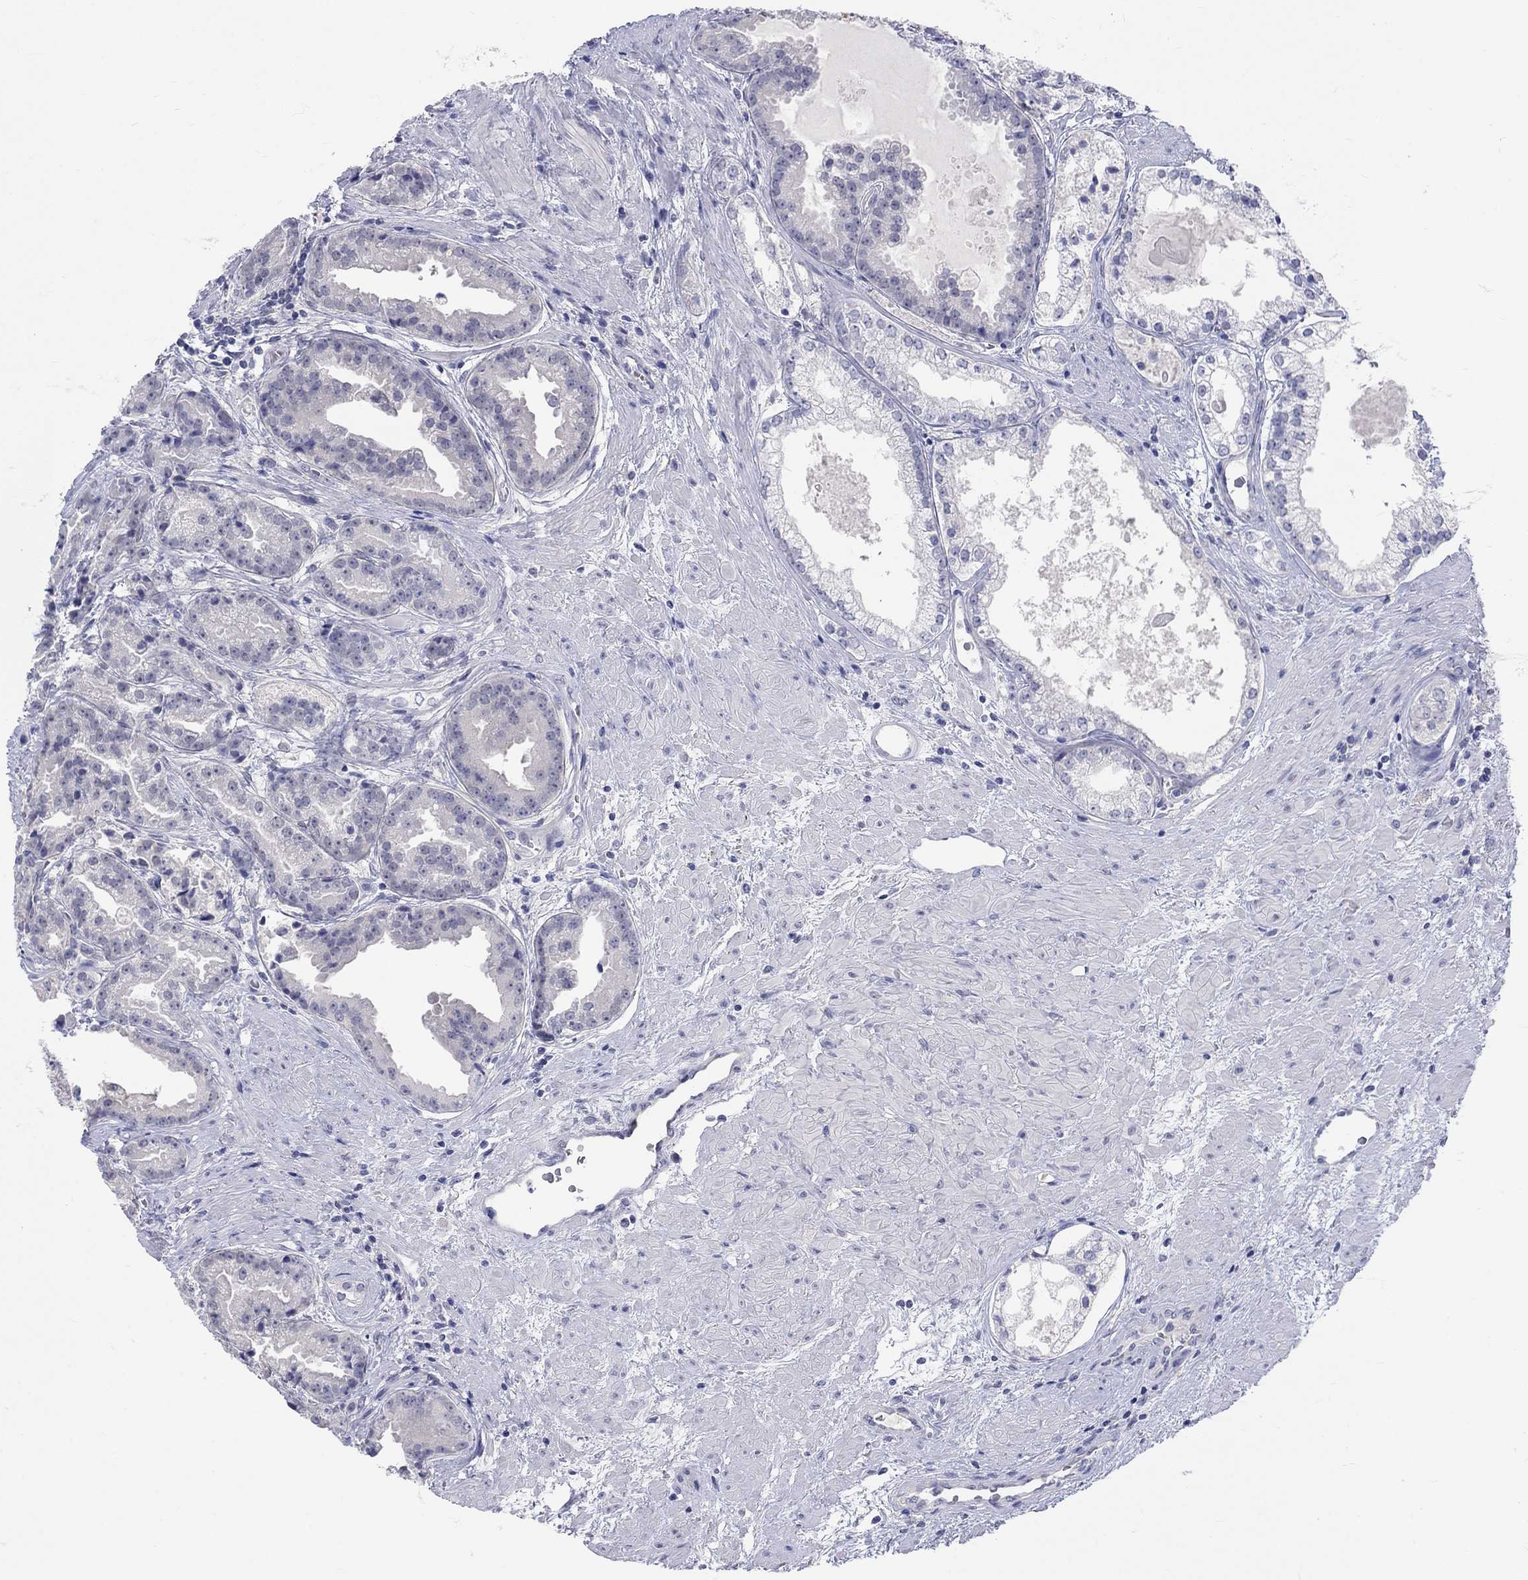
{"staining": {"intensity": "negative", "quantity": "none", "location": "none"}, "tissue": "prostate cancer", "cell_type": "Tumor cells", "image_type": "cancer", "snomed": [{"axis": "morphology", "description": "Adenocarcinoma, NOS"}, {"axis": "morphology", "description": "Adenocarcinoma, High grade"}, {"axis": "topography", "description": "Prostate"}], "caption": "Tumor cells are negative for protein expression in human high-grade adenocarcinoma (prostate). Nuclei are stained in blue.", "gene": "EGFLAM", "patient": {"sex": "male", "age": 64}}